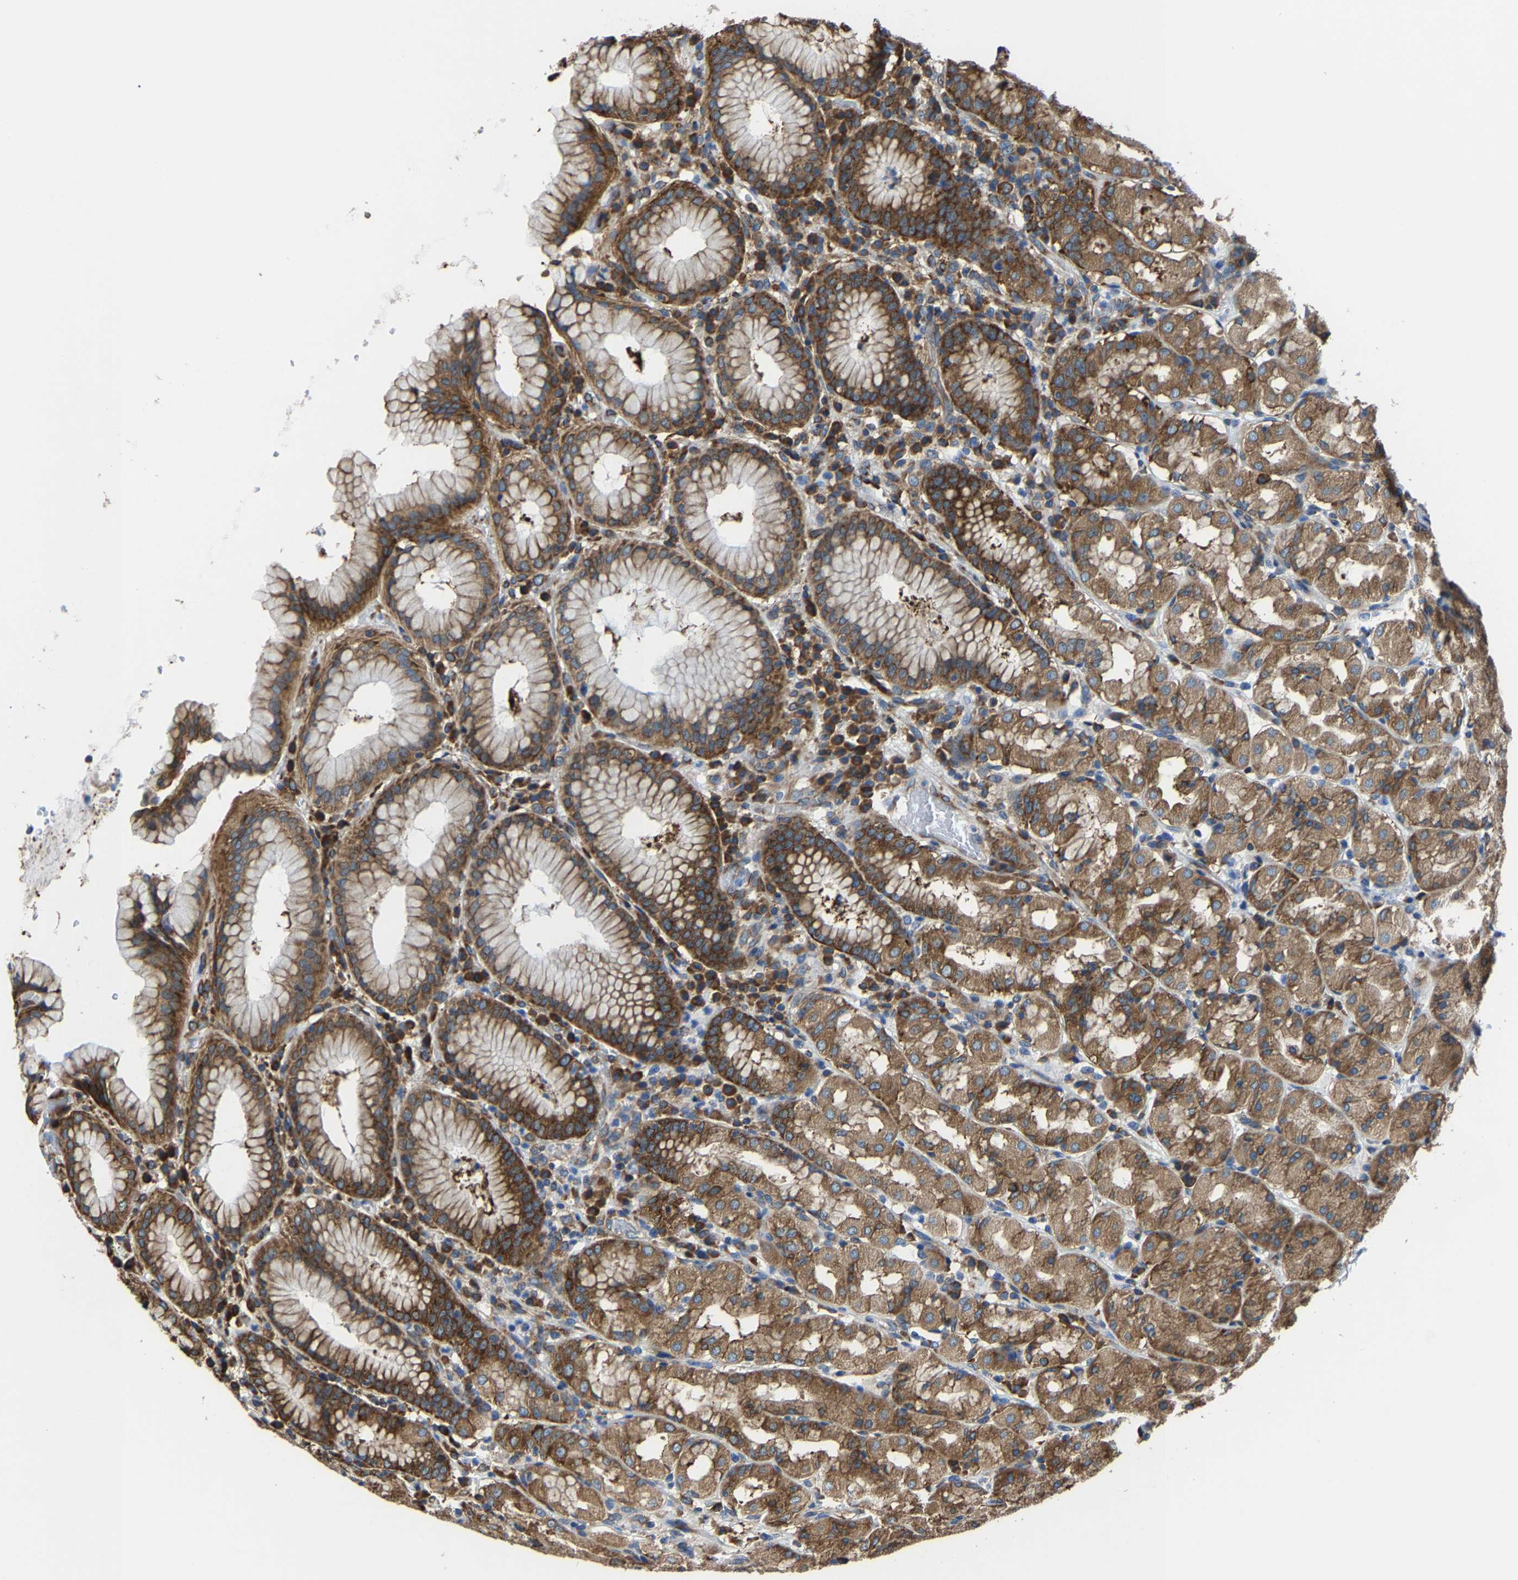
{"staining": {"intensity": "strong", "quantity": ">75%", "location": "cytoplasmic/membranous"}, "tissue": "stomach", "cell_type": "Glandular cells", "image_type": "normal", "snomed": [{"axis": "morphology", "description": "Normal tissue, NOS"}, {"axis": "topography", "description": "Stomach"}, {"axis": "topography", "description": "Stomach, lower"}], "caption": "Immunohistochemistry image of normal stomach: human stomach stained using immunohistochemistry demonstrates high levels of strong protein expression localized specifically in the cytoplasmic/membranous of glandular cells, appearing as a cytoplasmic/membranous brown color.", "gene": "G3BP2", "patient": {"sex": "female", "age": 56}}